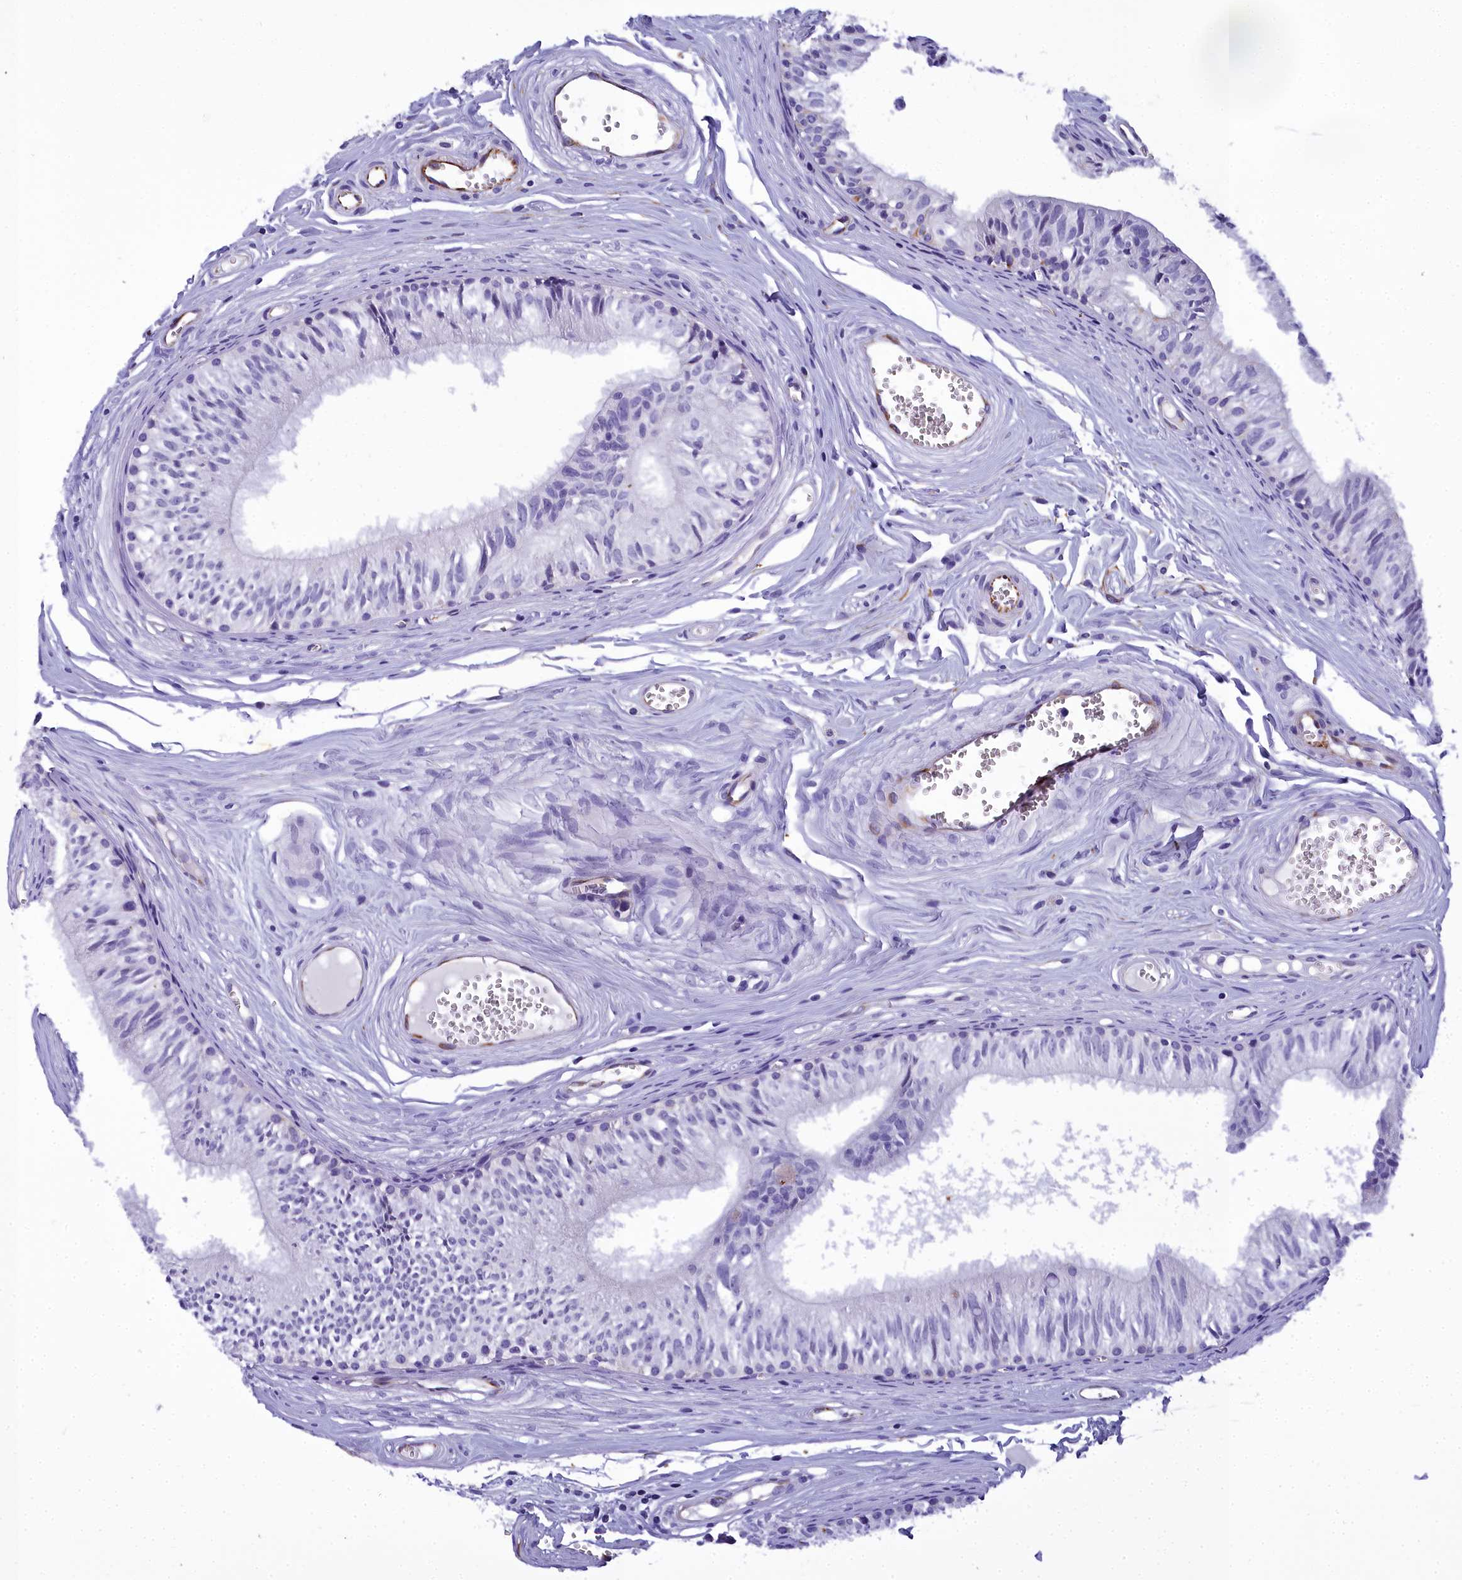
{"staining": {"intensity": "negative", "quantity": "none", "location": "none"}, "tissue": "epididymis", "cell_type": "Glandular cells", "image_type": "normal", "snomed": [{"axis": "morphology", "description": "Normal tissue, NOS"}, {"axis": "topography", "description": "Epididymis"}], "caption": "Glandular cells show no significant positivity in benign epididymis. (DAB IHC visualized using brightfield microscopy, high magnification).", "gene": "TIMM22", "patient": {"sex": "male", "age": 36}}